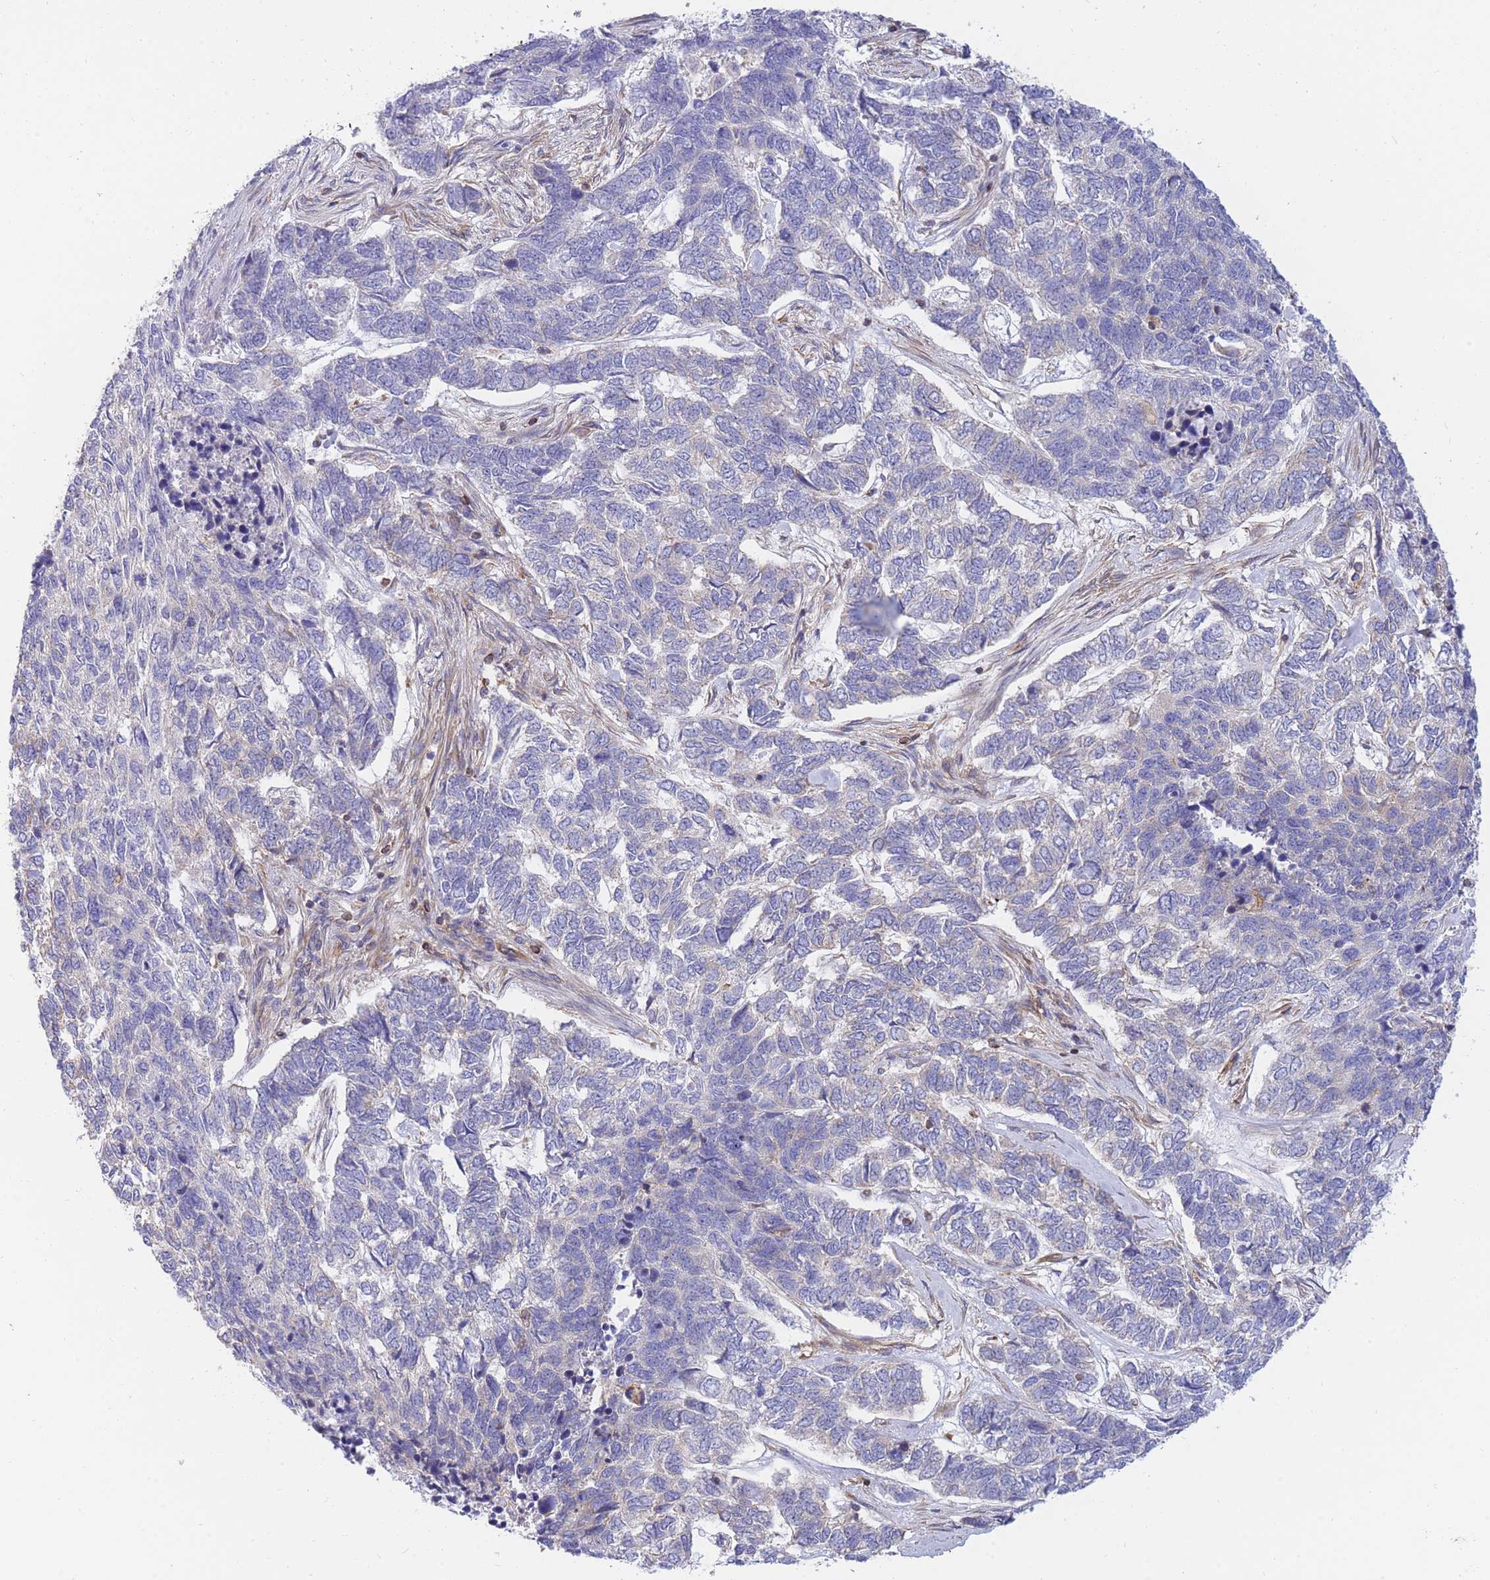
{"staining": {"intensity": "negative", "quantity": "none", "location": "none"}, "tissue": "skin cancer", "cell_type": "Tumor cells", "image_type": "cancer", "snomed": [{"axis": "morphology", "description": "Basal cell carcinoma"}, {"axis": "topography", "description": "Skin"}], "caption": "Immunohistochemistry image of neoplastic tissue: skin cancer (basal cell carcinoma) stained with DAB displays no significant protein positivity in tumor cells.", "gene": "REM1", "patient": {"sex": "female", "age": 65}}